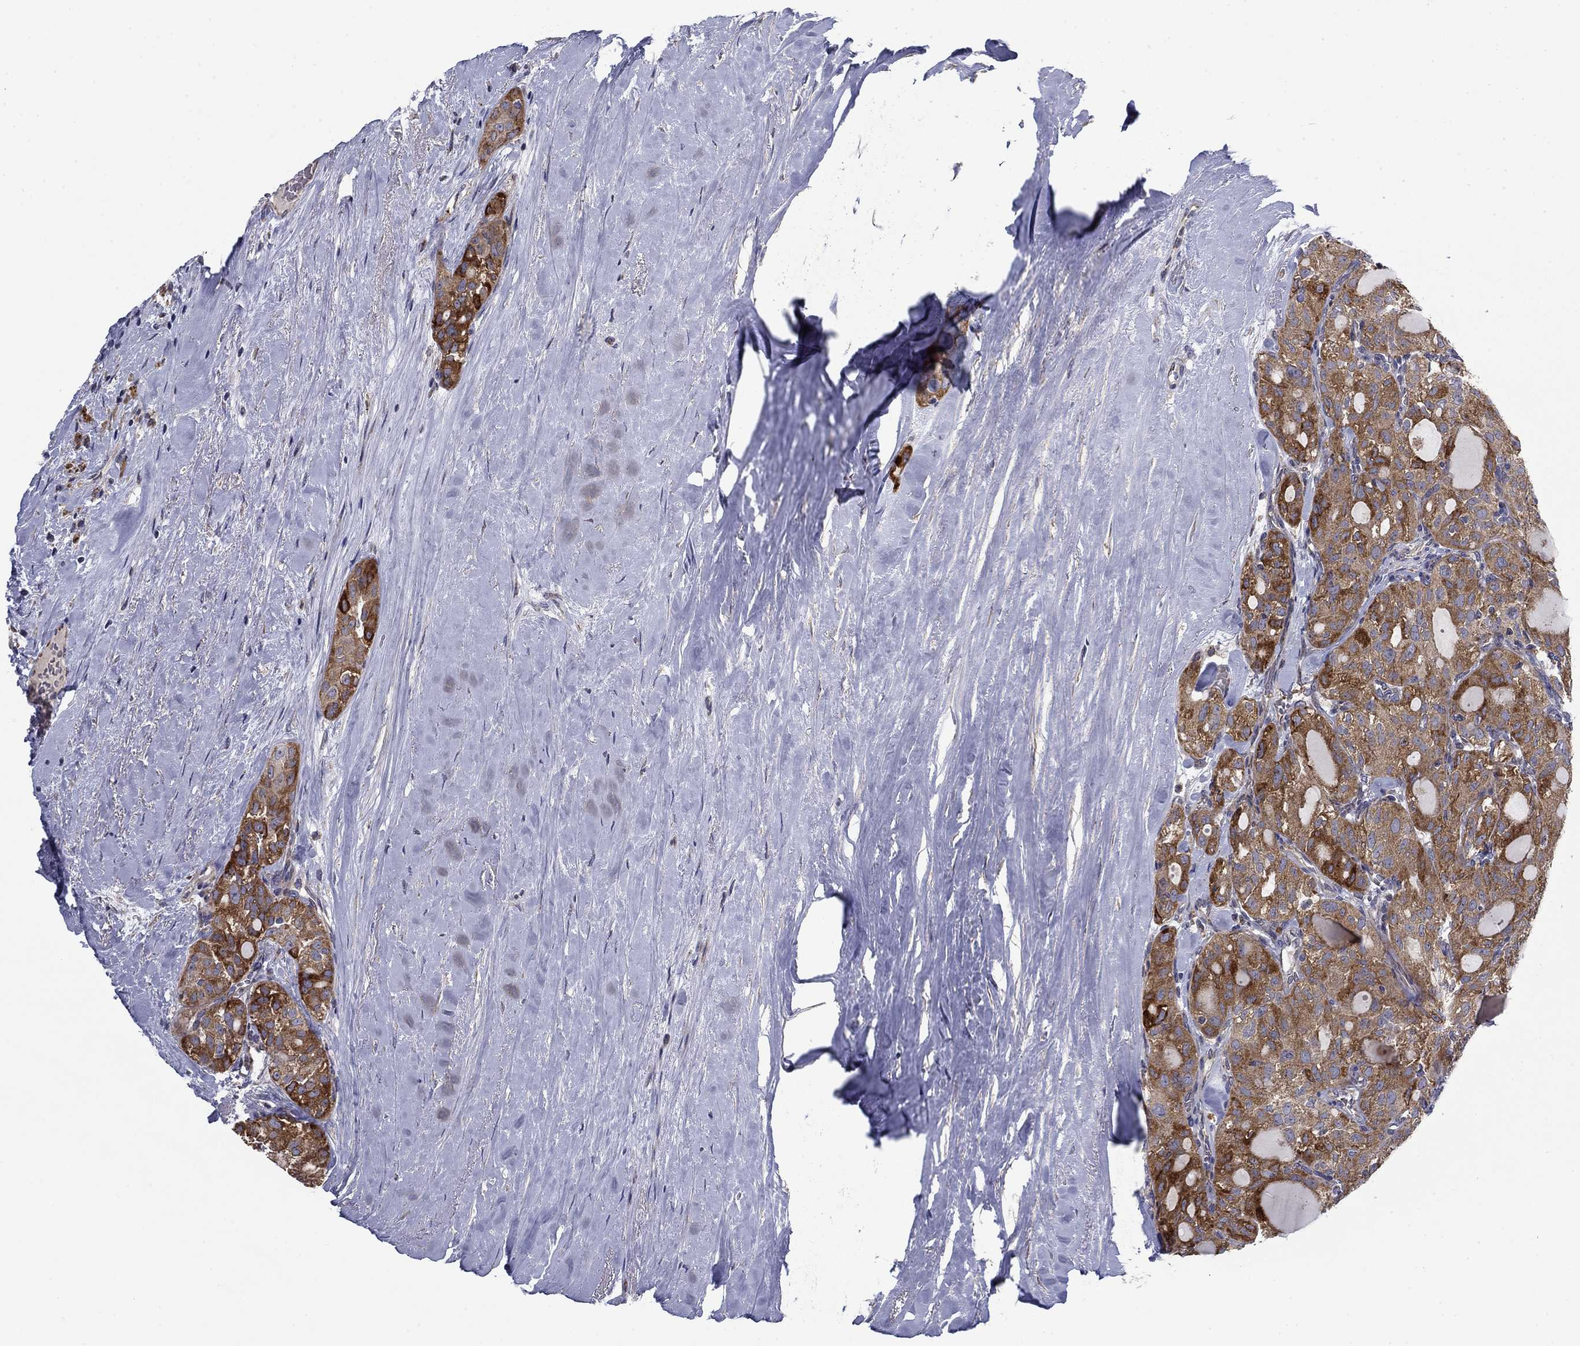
{"staining": {"intensity": "strong", "quantity": "25%-75%", "location": "cytoplasmic/membranous"}, "tissue": "thyroid cancer", "cell_type": "Tumor cells", "image_type": "cancer", "snomed": [{"axis": "morphology", "description": "Follicular adenoma carcinoma, NOS"}, {"axis": "topography", "description": "Thyroid gland"}], "caption": "IHC image of neoplastic tissue: thyroid cancer stained using IHC reveals high levels of strong protein expression localized specifically in the cytoplasmic/membranous of tumor cells, appearing as a cytoplasmic/membranous brown color.", "gene": "MMAA", "patient": {"sex": "male", "age": 75}}